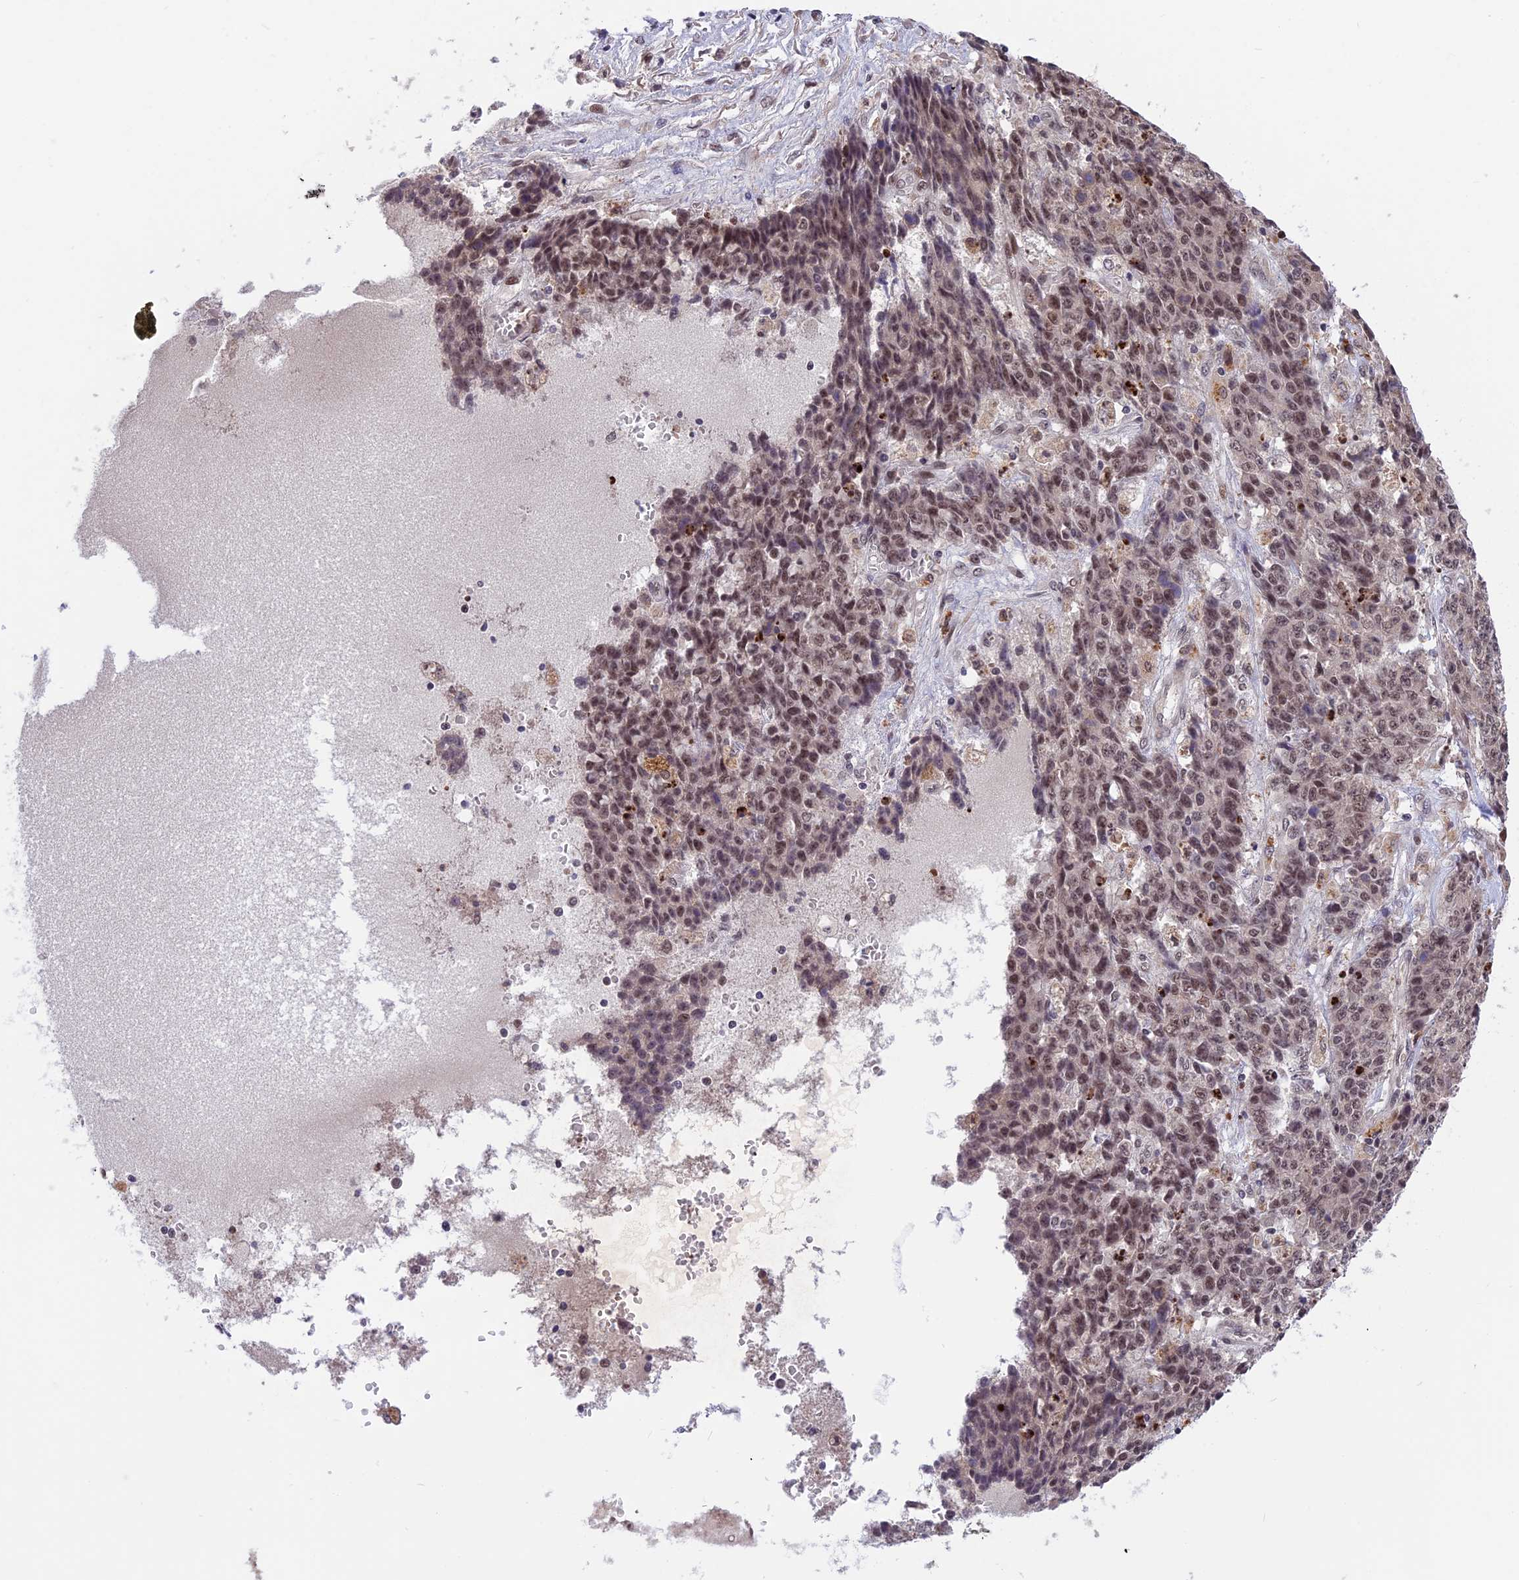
{"staining": {"intensity": "moderate", "quantity": ">75%", "location": "nuclear"}, "tissue": "ovarian cancer", "cell_type": "Tumor cells", "image_type": "cancer", "snomed": [{"axis": "morphology", "description": "Carcinoma, endometroid"}, {"axis": "topography", "description": "Ovary"}], "caption": "The micrograph shows immunohistochemical staining of ovarian cancer (endometroid carcinoma). There is moderate nuclear positivity is appreciated in approximately >75% of tumor cells.", "gene": "POLR2C", "patient": {"sex": "female", "age": 42}}